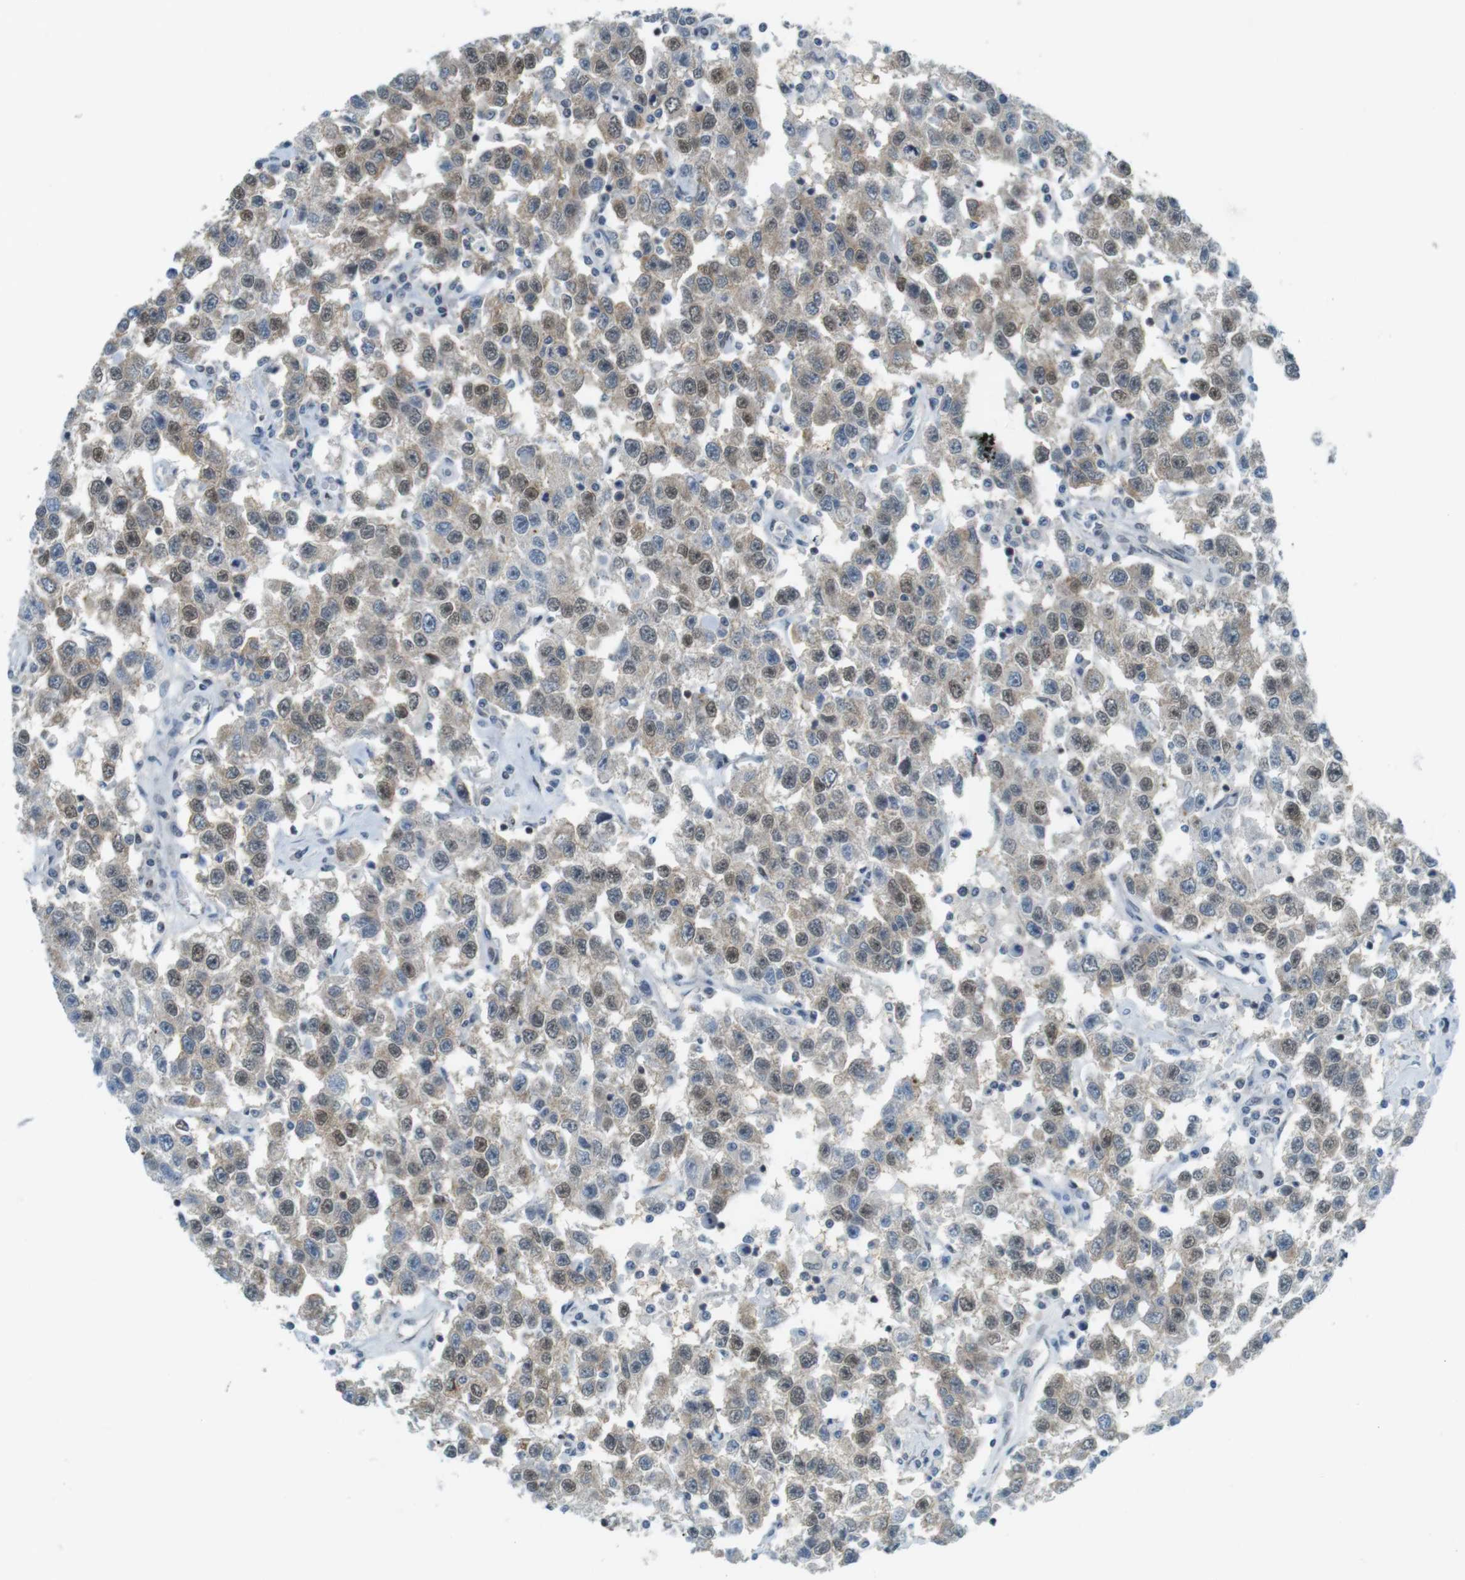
{"staining": {"intensity": "weak", "quantity": ">75%", "location": "cytoplasmic/membranous,nuclear"}, "tissue": "testis cancer", "cell_type": "Tumor cells", "image_type": "cancer", "snomed": [{"axis": "morphology", "description": "Seminoma, NOS"}, {"axis": "topography", "description": "Testis"}], "caption": "Testis cancer stained with a brown dye demonstrates weak cytoplasmic/membranous and nuclear positive positivity in about >75% of tumor cells.", "gene": "UBB", "patient": {"sex": "male", "age": 41}}